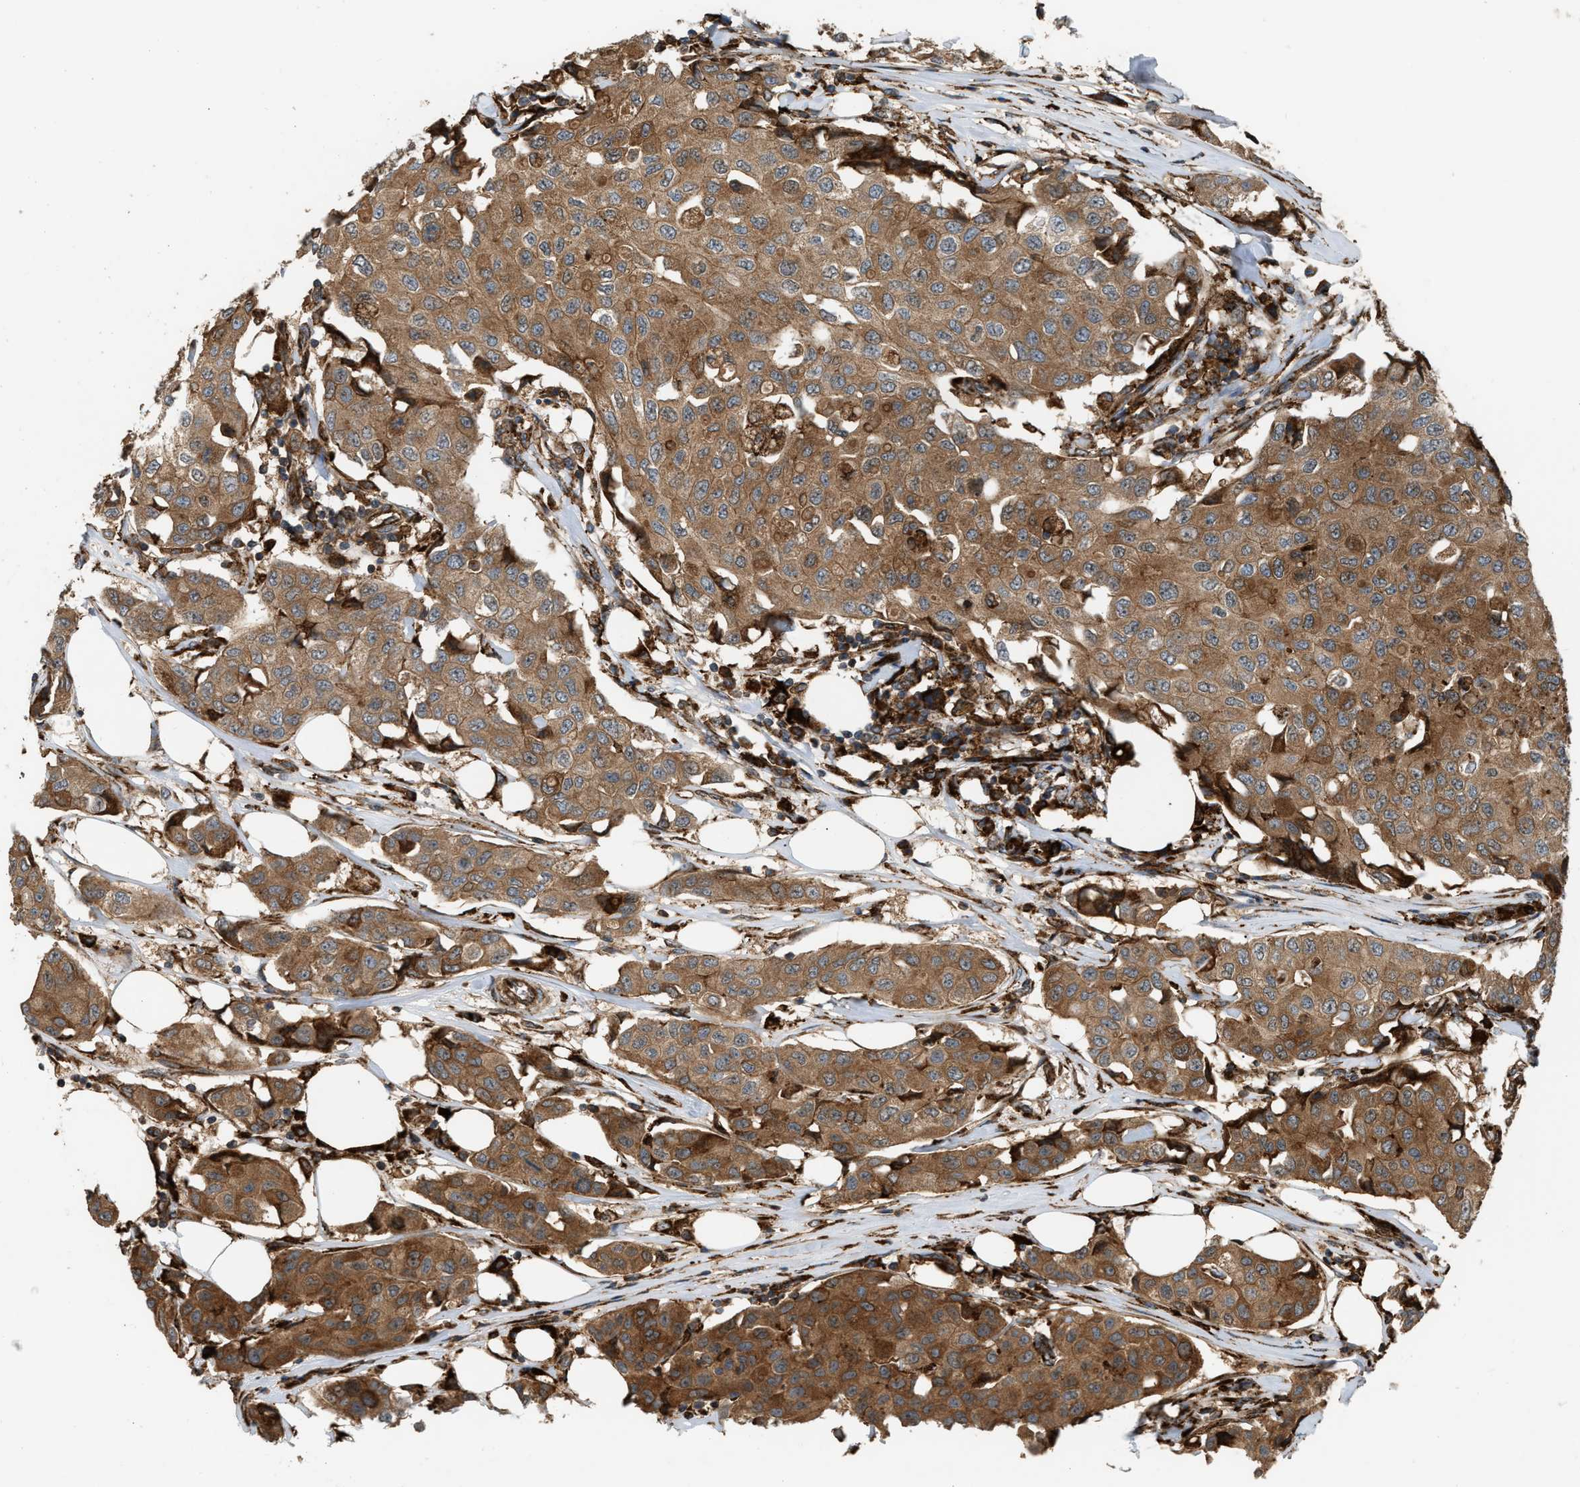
{"staining": {"intensity": "moderate", "quantity": ">75%", "location": "cytoplasmic/membranous"}, "tissue": "breast cancer", "cell_type": "Tumor cells", "image_type": "cancer", "snomed": [{"axis": "morphology", "description": "Duct carcinoma"}, {"axis": "topography", "description": "Breast"}], "caption": "IHC of human invasive ductal carcinoma (breast) reveals medium levels of moderate cytoplasmic/membranous positivity in approximately >75% of tumor cells.", "gene": "BAIAP2L1", "patient": {"sex": "female", "age": 80}}